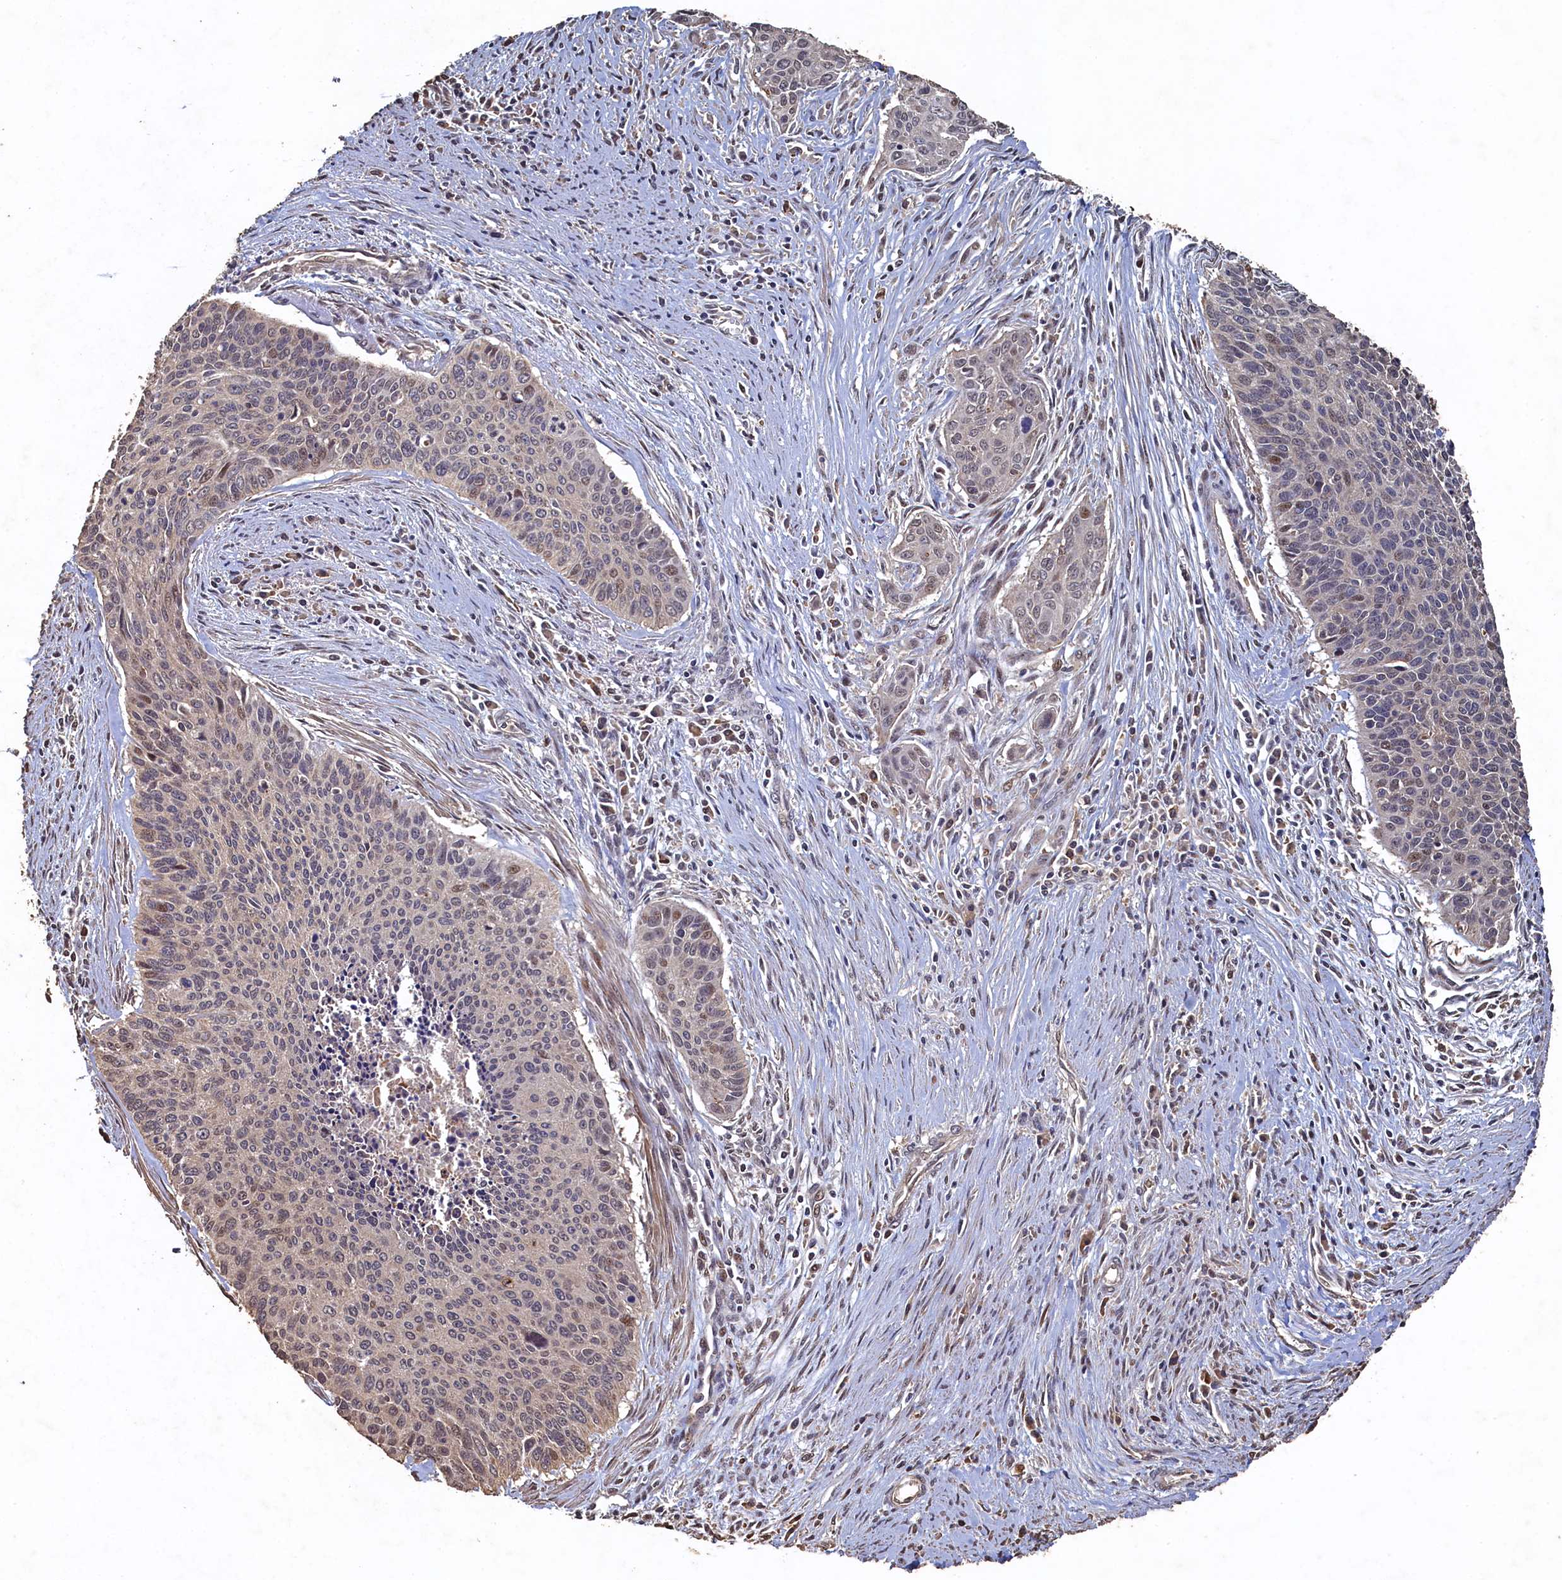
{"staining": {"intensity": "weak", "quantity": "<25%", "location": "nuclear"}, "tissue": "cervical cancer", "cell_type": "Tumor cells", "image_type": "cancer", "snomed": [{"axis": "morphology", "description": "Squamous cell carcinoma, NOS"}, {"axis": "topography", "description": "Cervix"}], "caption": "Immunohistochemistry (IHC) photomicrograph of neoplastic tissue: cervical cancer stained with DAB shows no significant protein positivity in tumor cells.", "gene": "PIGN", "patient": {"sex": "female", "age": 55}}